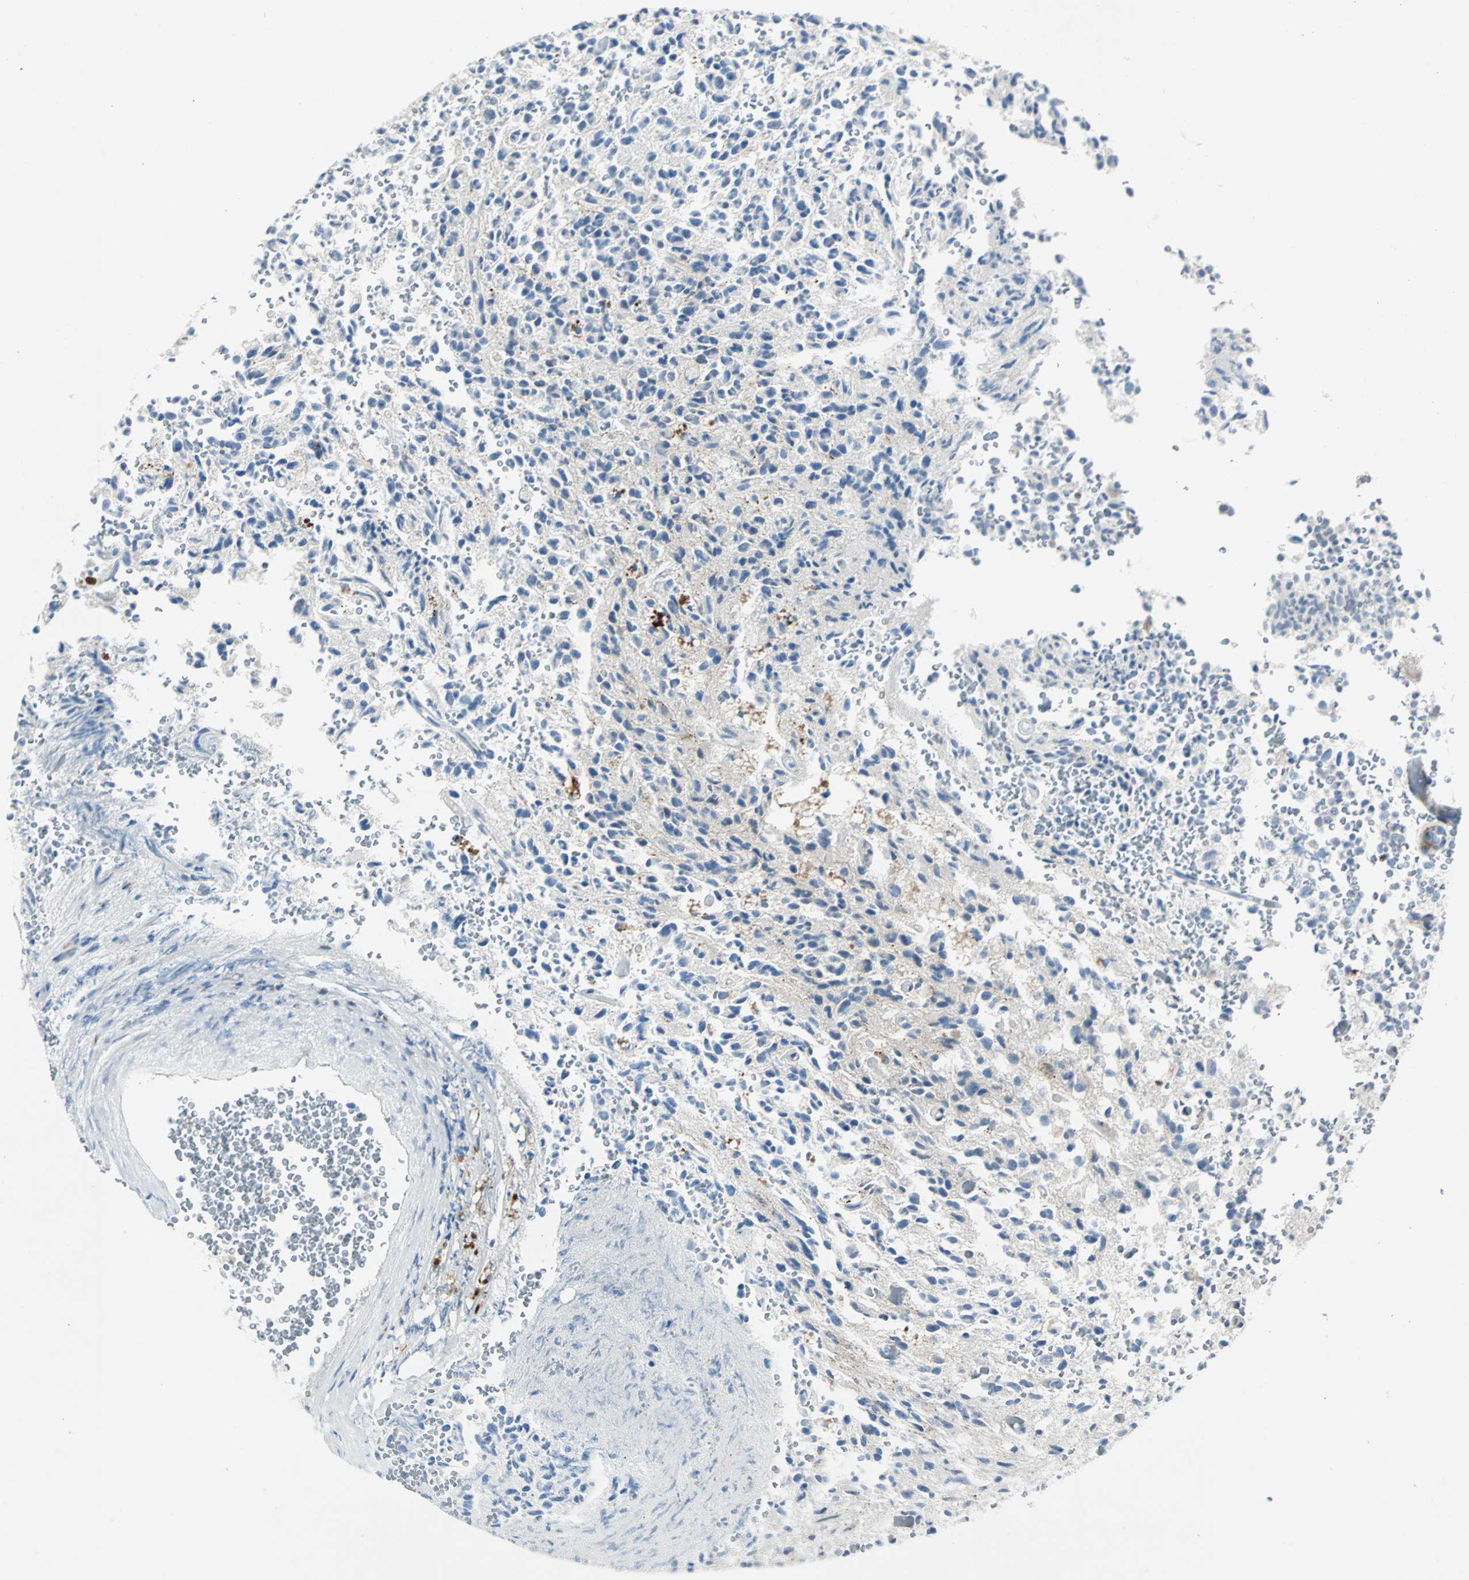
{"staining": {"intensity": "moderate", "quantity": "<25%", "location": "cytoplasmic/membranous"}, "tissue": "glioma", "cell_type": "Tumor cells", "image_type": "cancer", "snomed": [{"axis": "morphology", "description": "Glioma, malignant, High grade"}, {"axis": "topography", "description": "pancreas cauda"}], "caption": "Immunohistochemistry (IHC) image of neoplastic tissue: human high-grade glioma (malignant) stained using IHC shows low levels of moderate protein expression localized specifically in the cytoplasmic/membranous of tumor cells, appearing as a cytoplasmic/membranous brown color.", "gene": "BBC3", "patient": {"sex": "male", "age": 60}}